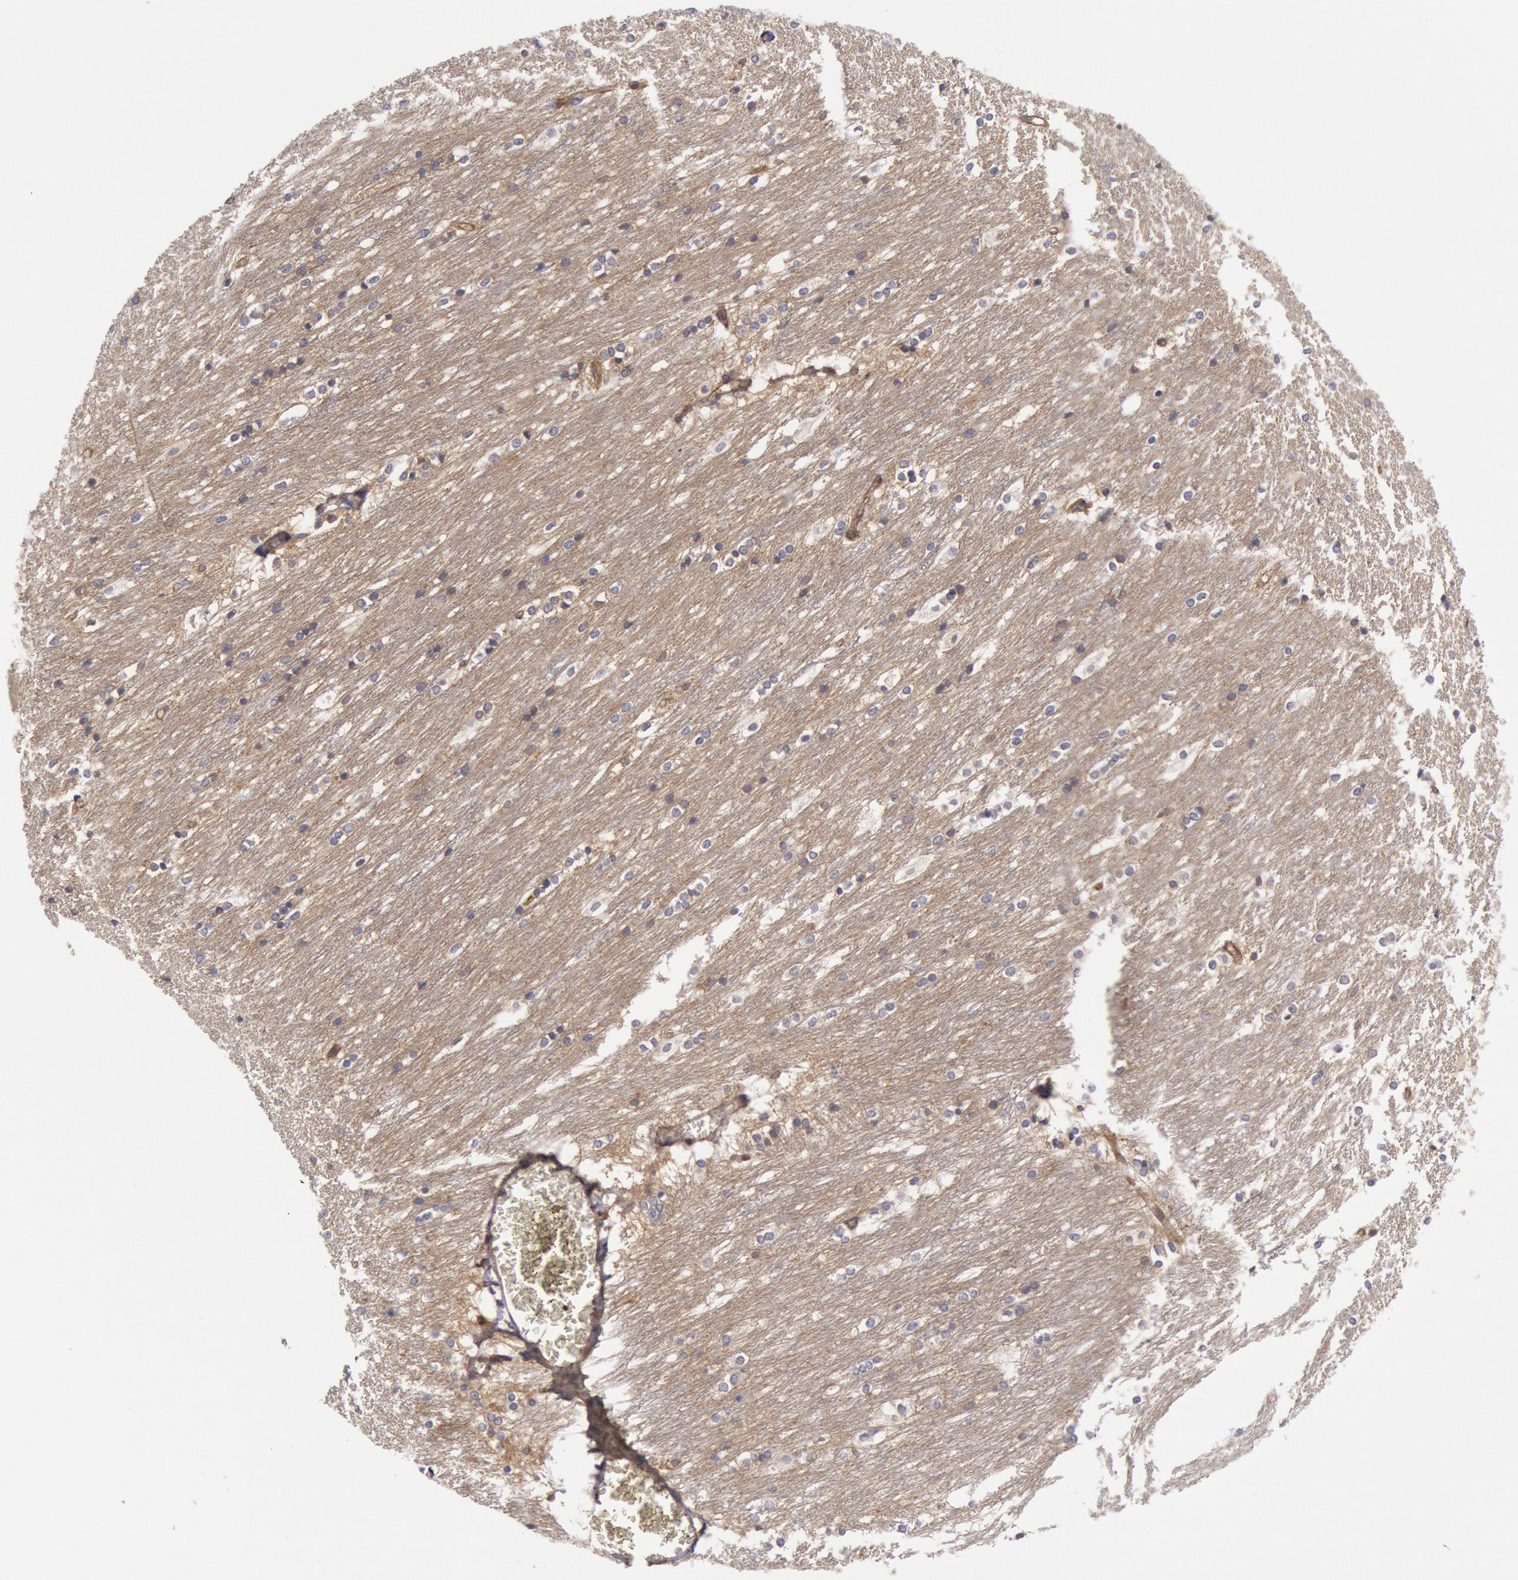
{"staining": {"intensity": "negative", "quantity": "none", "location": "none"}, "tissue": "caudate", "cell_type": "Glial cells", "image_type": "normal", "snomed": [{"axis": "morphology", "description": "Normal tissue, NOS"}, {"axis": "topography", "description": "Lateral ventricle wall"}], "caption": "Caudate stained for a protein using IHC reveals no positivity glial cells.", "gene": "STX4", "patient": {"sex": "female", "age": 19}}